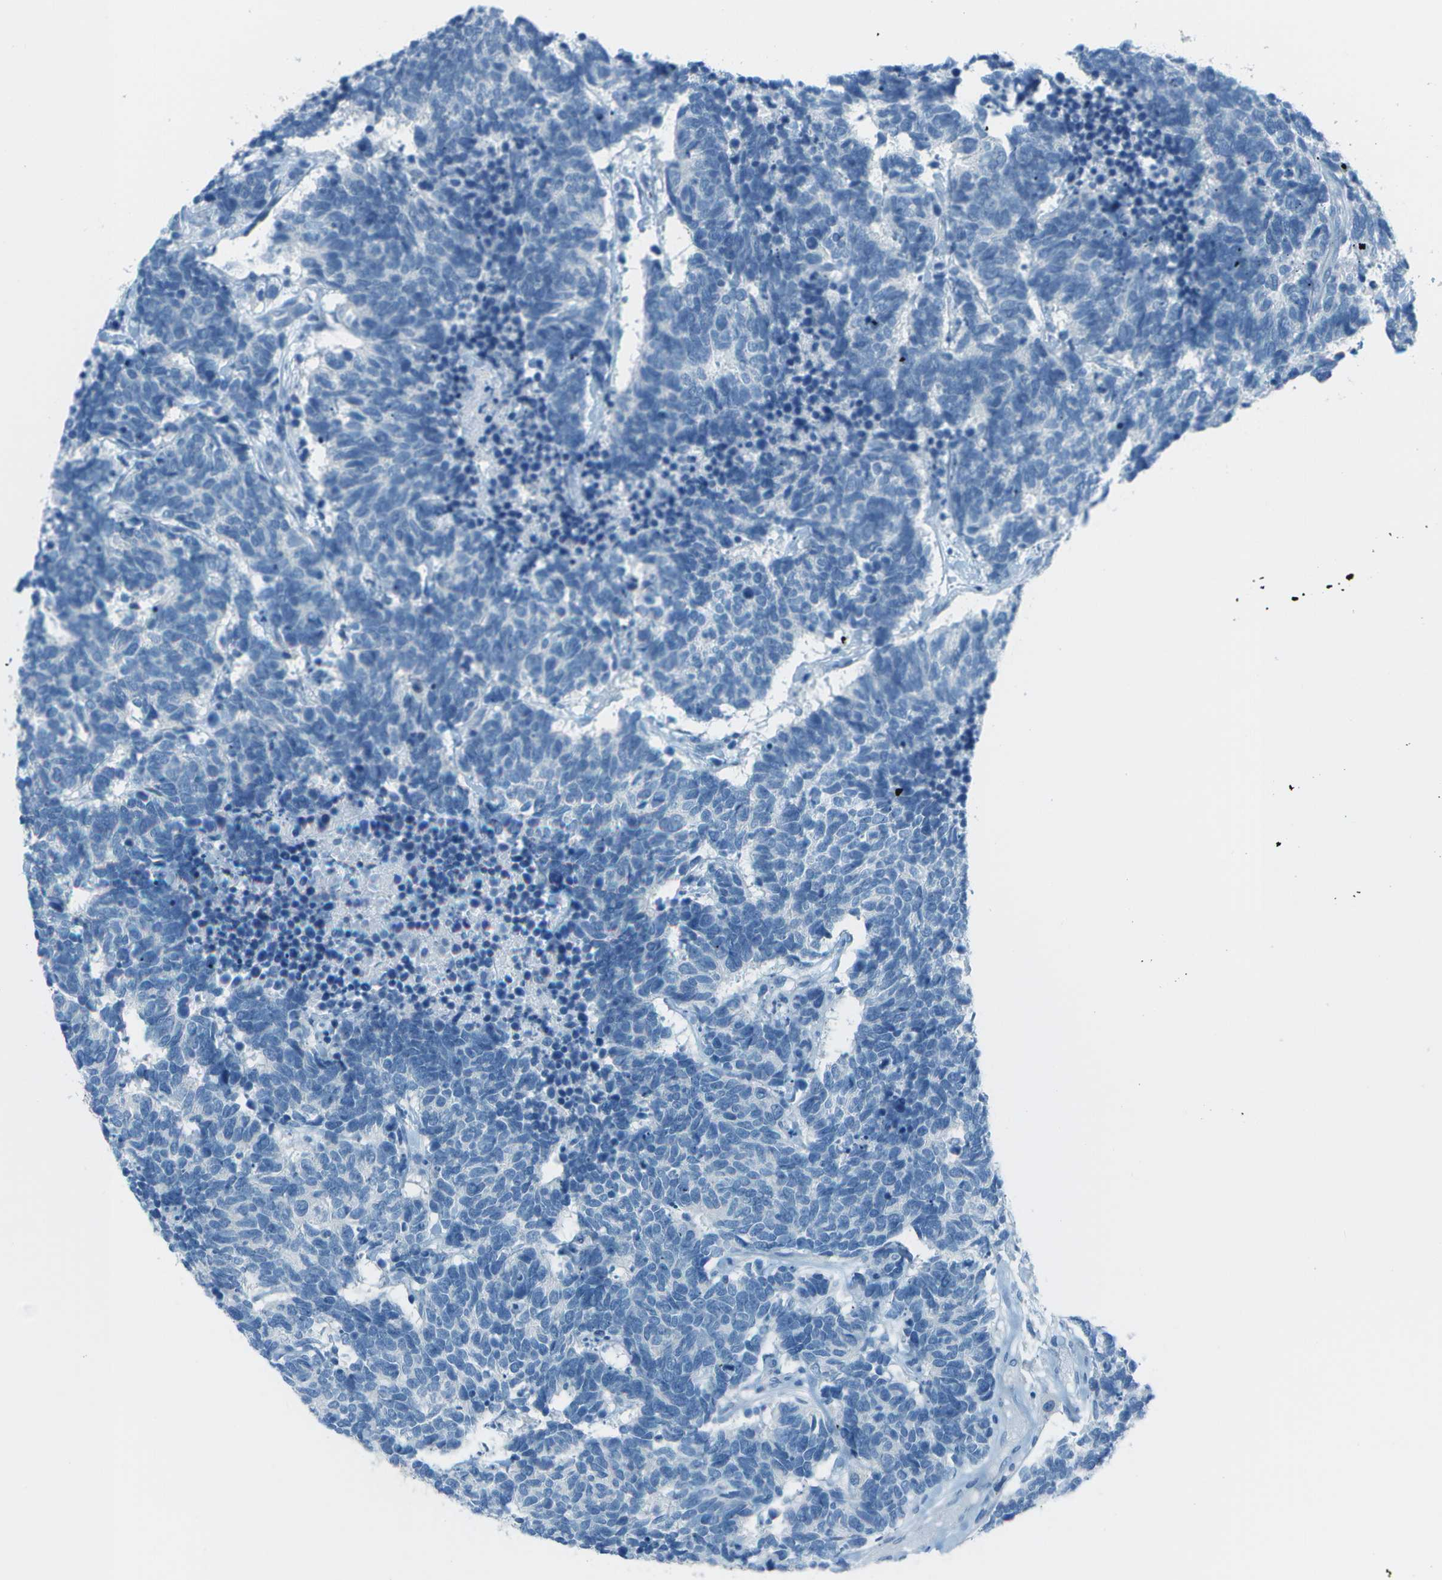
{"staining": {"intensity": "negative", "quantity": "none", "location": "none"}, "tissue": "carcinoid", "cell_type": "Tumor cells", "image_type": "cancer", "snomed": [{"axis": "morphology", "description": "Carcinoma, NOS"}, {"axis": "morphology", "description": "Carcinoid, malignant, NOS"}, {"axis": "topography", "description": "Urinary bladder"}], "caption": "Immunohistochemistry (IHC) of human carcinoma reveals no expression in tumor cells. Brightfield microscopy of immunohistochemistry (IHC) stained with DAB (3,3'-diaminobenzidine) (brown) and hematoxylin (blue), captured at high magnification.", "gene": "FGF1", "patient": {"sex": "male", "age": 57}}